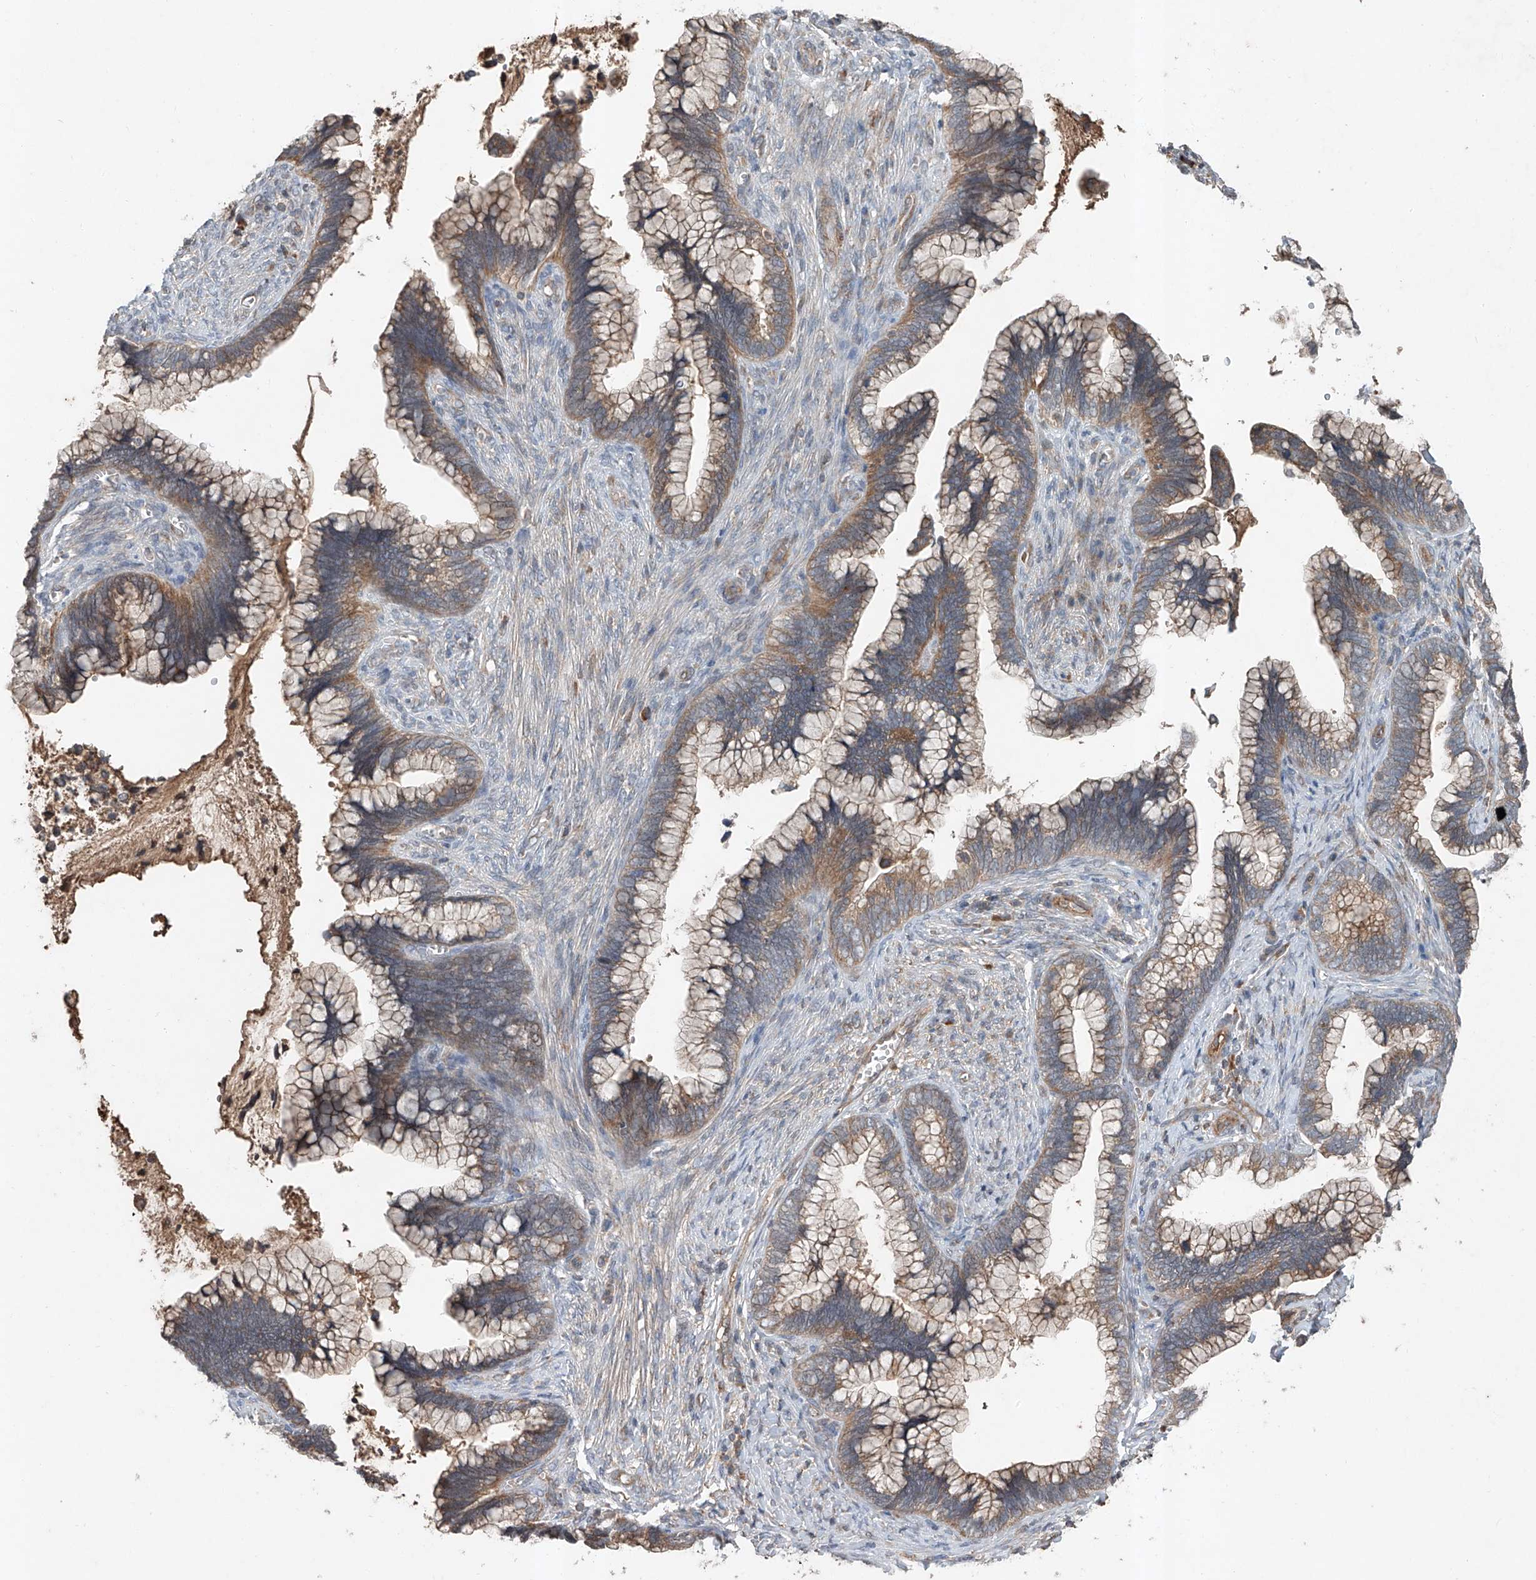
{"staining": {"intensity": "moderate", "quantity": ">75%", "location": "cytoplasmic/membranous"}, "tissue": "cervical cancer", "cell_type": "Tumor cells", "image_type": "cancer", "snomed": [{"axis": "morphology", "description": "Adenocarcinoma, NOS"}, {"axis": "topography", "description": "Cervix"}], "caption": "DAB immunohistochemical staining of cervical adenocarcinoma reveals moderate cytoplasmic/membranous protein staining in about >75% of tumor cells. (DAB IHC, brown staining for protein, blue staining for nuclei).", "gene": "ADAM23", "patient": {"sex": "female", "age": 44}}